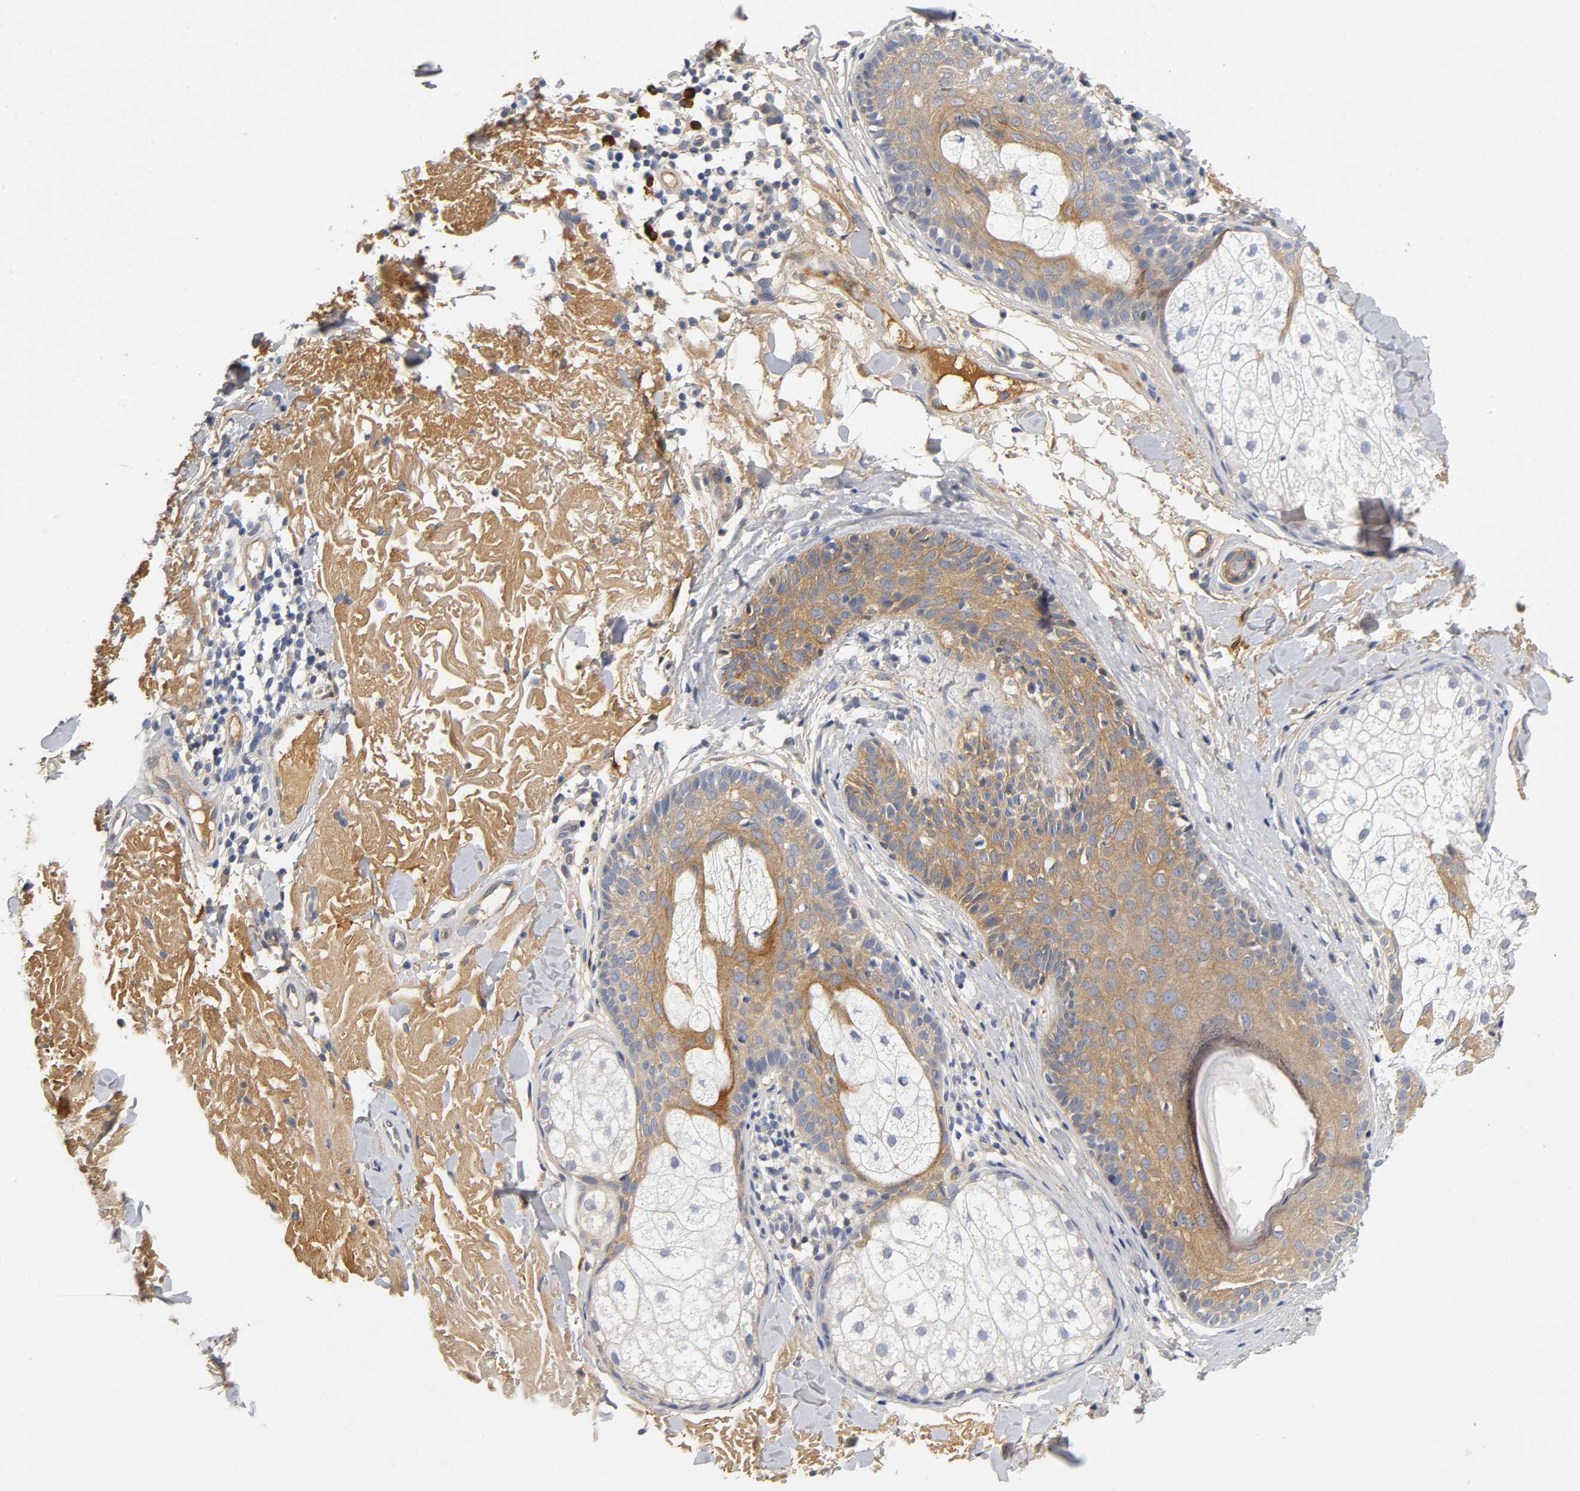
{"staining": {"intensity": "moderate", "quantity": ">75%", "location": "cytoplasmic/membranous"}, "tissue": "skin cancer", "cell_type": "Tumor cells", "image_type": "cancer", "snomed": [{"axis": "morphology", "description": "Basal cell carcinoma"}, {"axis": "topography", "description": "Skin"}], "caption": "Immunohistochemical staining of human skin basal cell carcinoma exhibits medium levels of moderate cytoplasmic/membranous positivity in about >75% of tumor cells.", "gene": "TNC", "patient": {"sex": "male", "age": 74}}